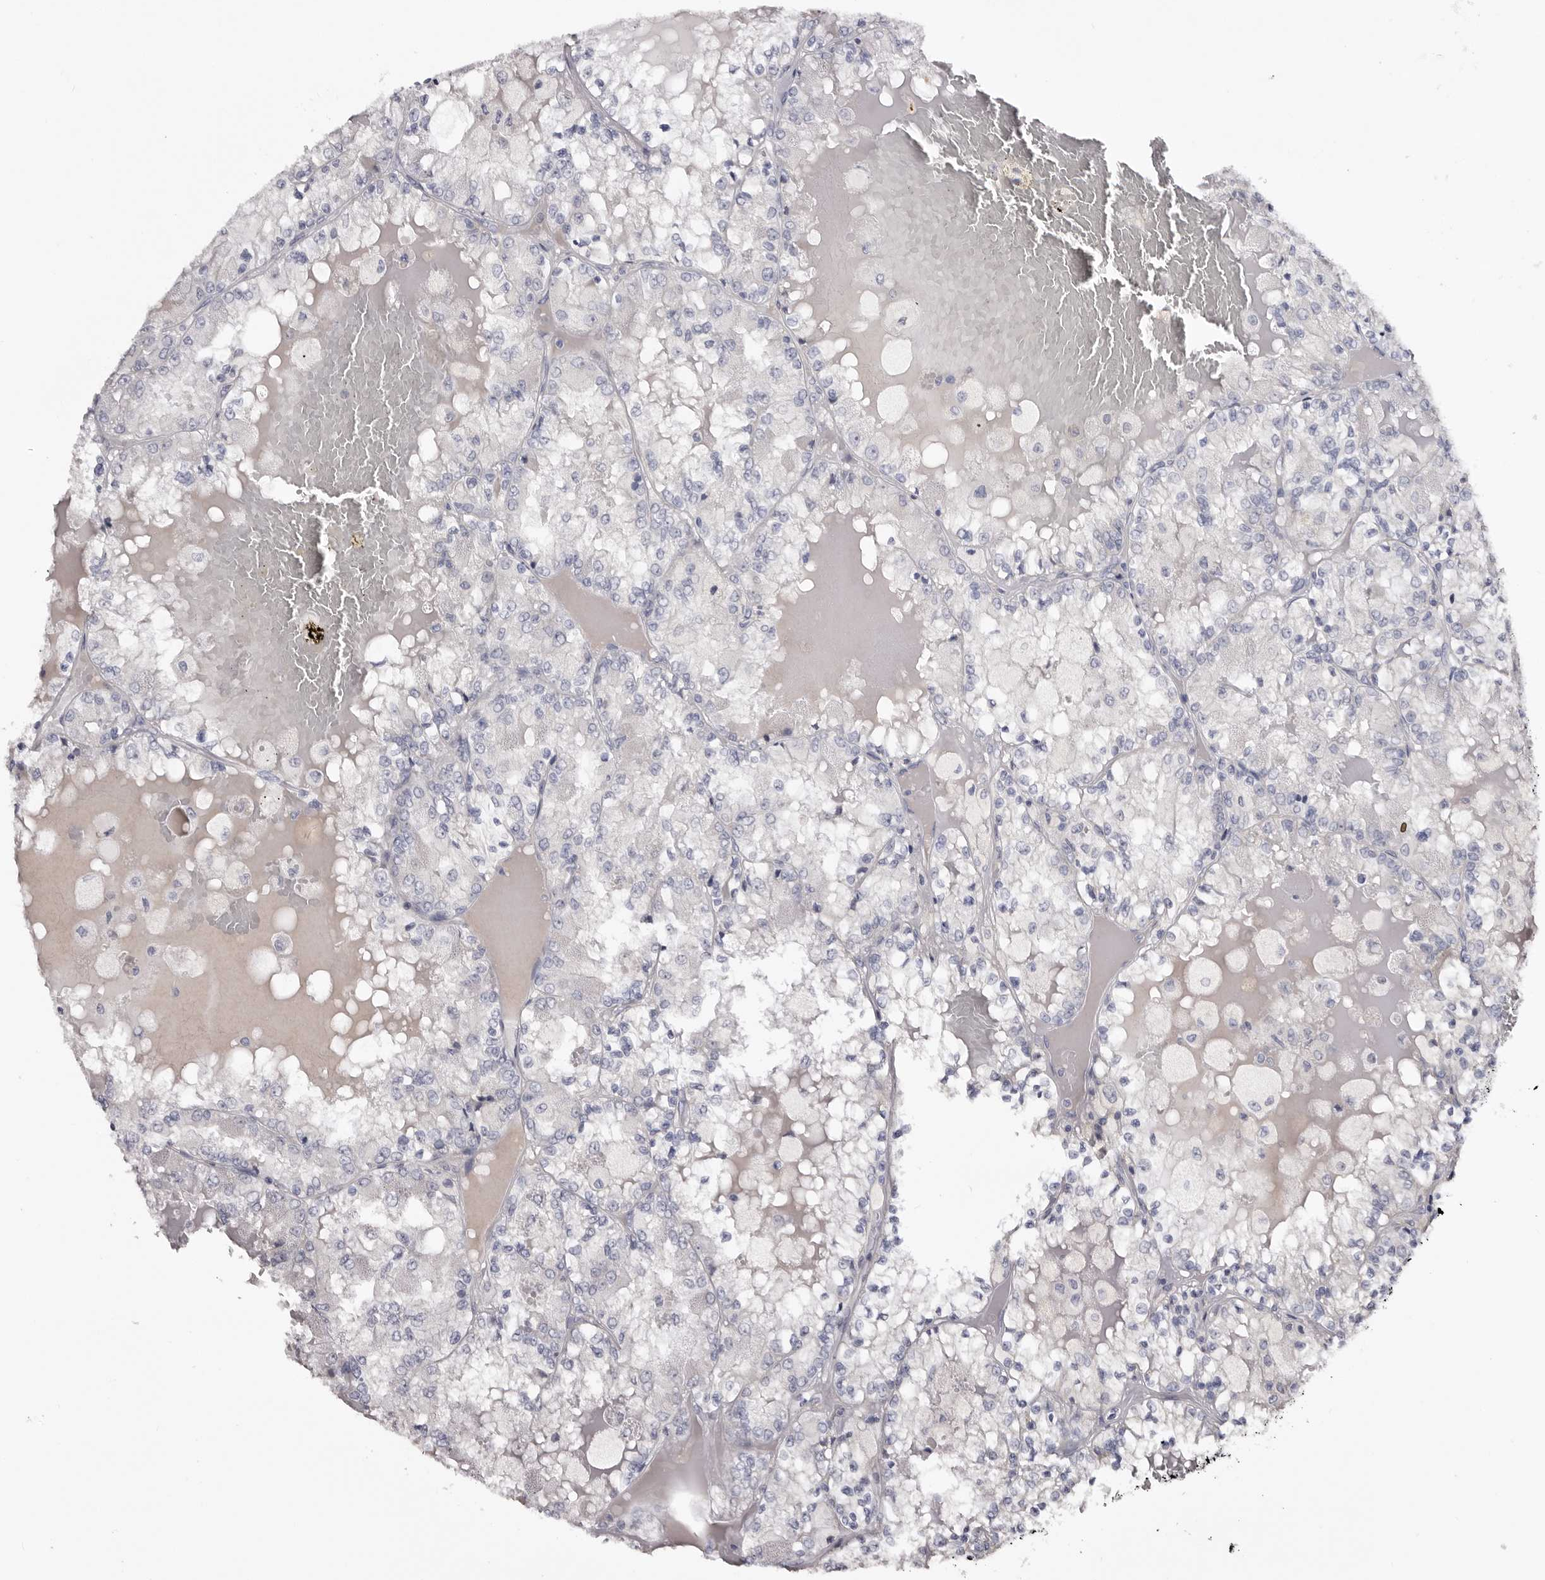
{"staining": {"intensity": "negative", "quantity": "none", "location": "none"}, "tissue": "renal cancer", "cell_type": "Tumor cells", "image_type": "cancer", "snomed": [{"axis": "morphology", "description": "Adenocarcinoma, NOS"}, {"axis": "topography", "description": "Kidney"}], "caption": "The photomicrograph displays no significant staining in tumor cells of renal adenocarcinoma.", "gene": "CASQ1", "patient": {"sex": "female", "age": 56}}